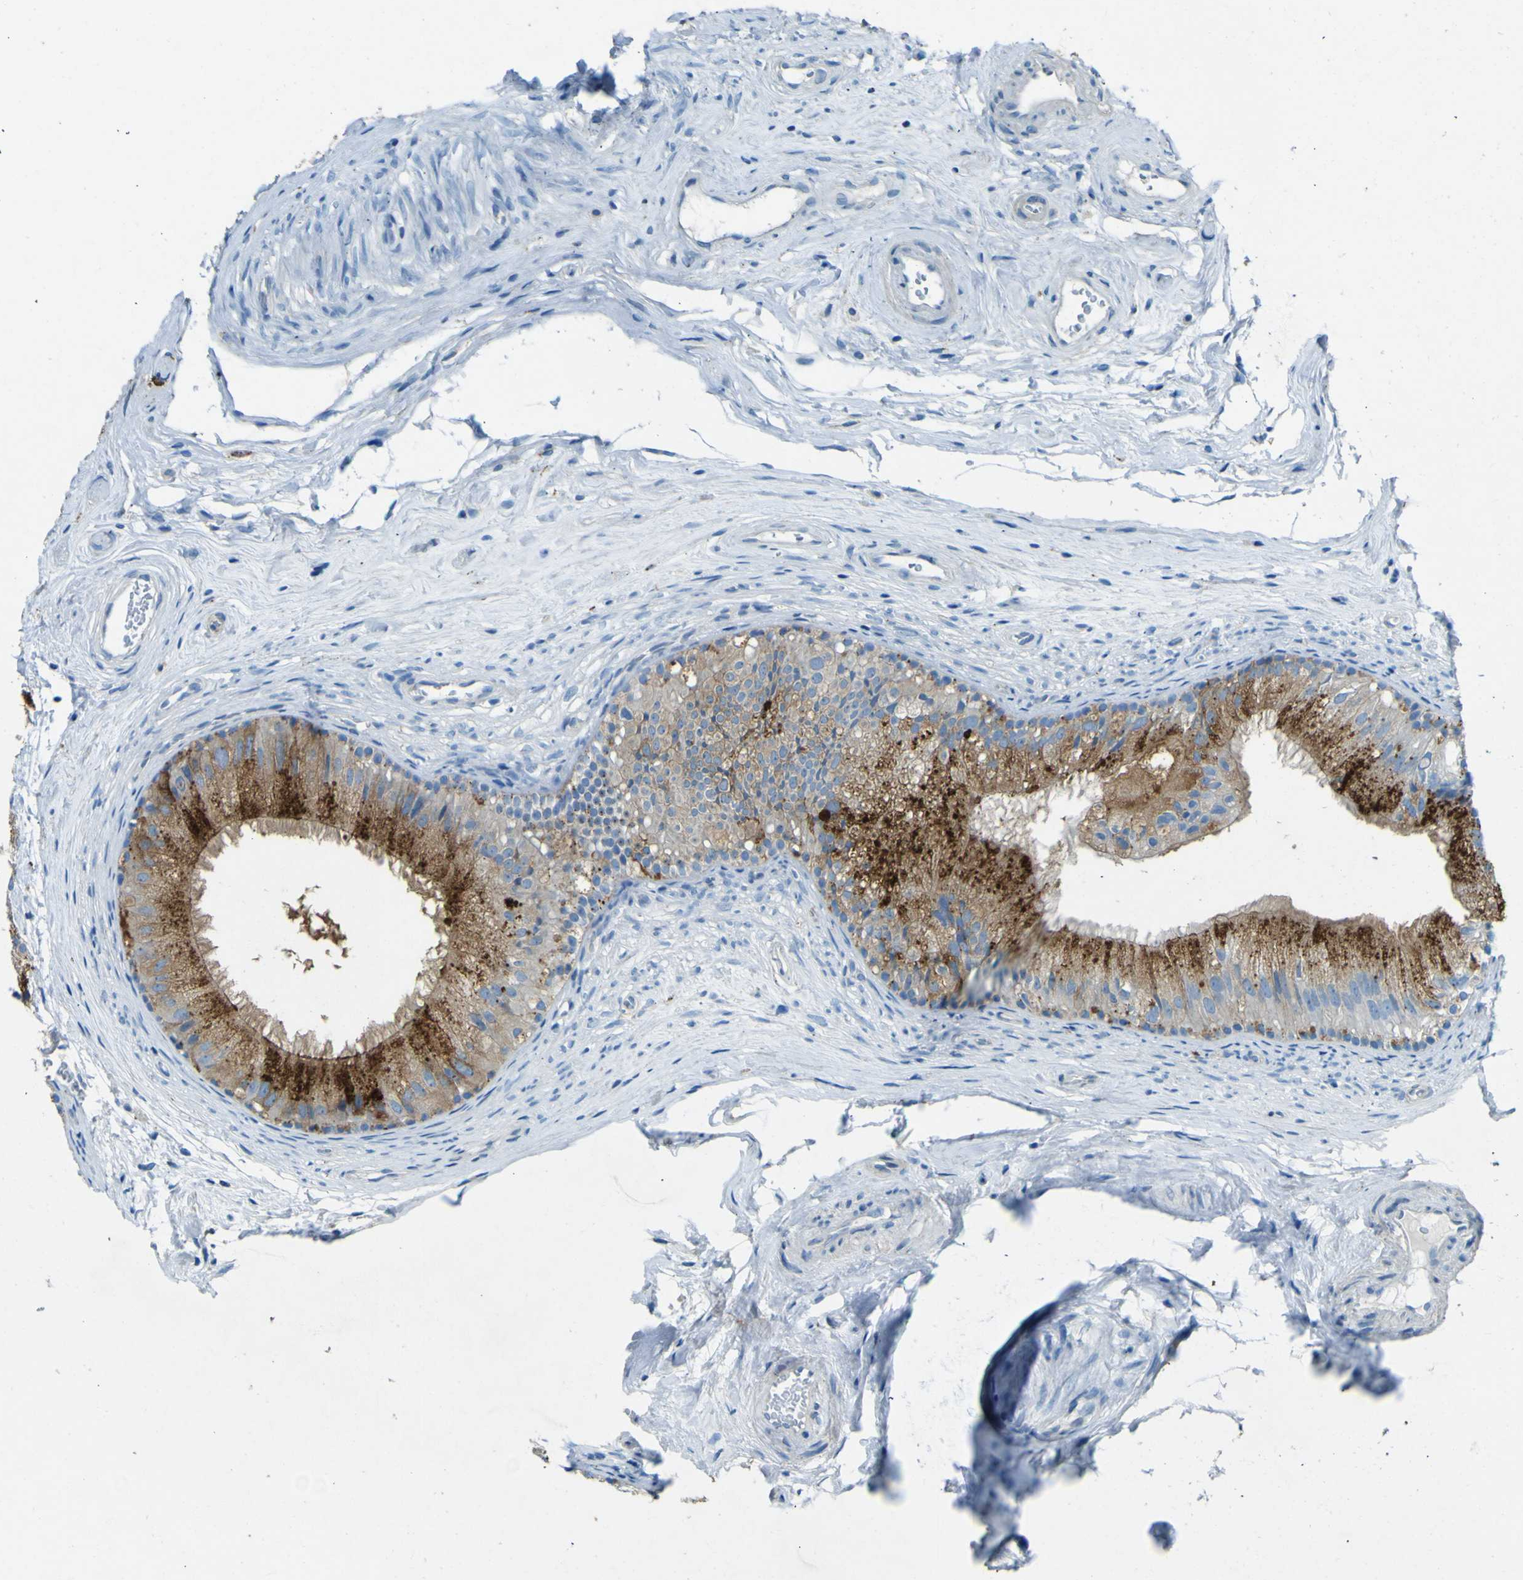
{"staining": {"intensity": "strong", "quantity": ">75%", "location": "cytoplasmic/membranous"}, "tissue": "epididymis", "cell_type": "Glandular cells", "image_type": "normal", "snomed": [{"axis": "morphology", "description": "Normal tissue, NOS"}, {"axis": "topography", "description": "Epididymis"}], "caption": "High-power microscopy captured an immunohistochemistry (IHC) photomicrograph of unremarkable epididymis, revealing strong cytoplasmic/membranous positivity in about >75% of glandular cells. The staining was performed using DAB (3,3'-diaminobenzidine) to visualize the protein expression in brown, while the nuclei were stained in blue with hematoxylin (Magnification: 20x).", "gene": "PDE9A", "patient": {"sex": "male", "age": 56}}